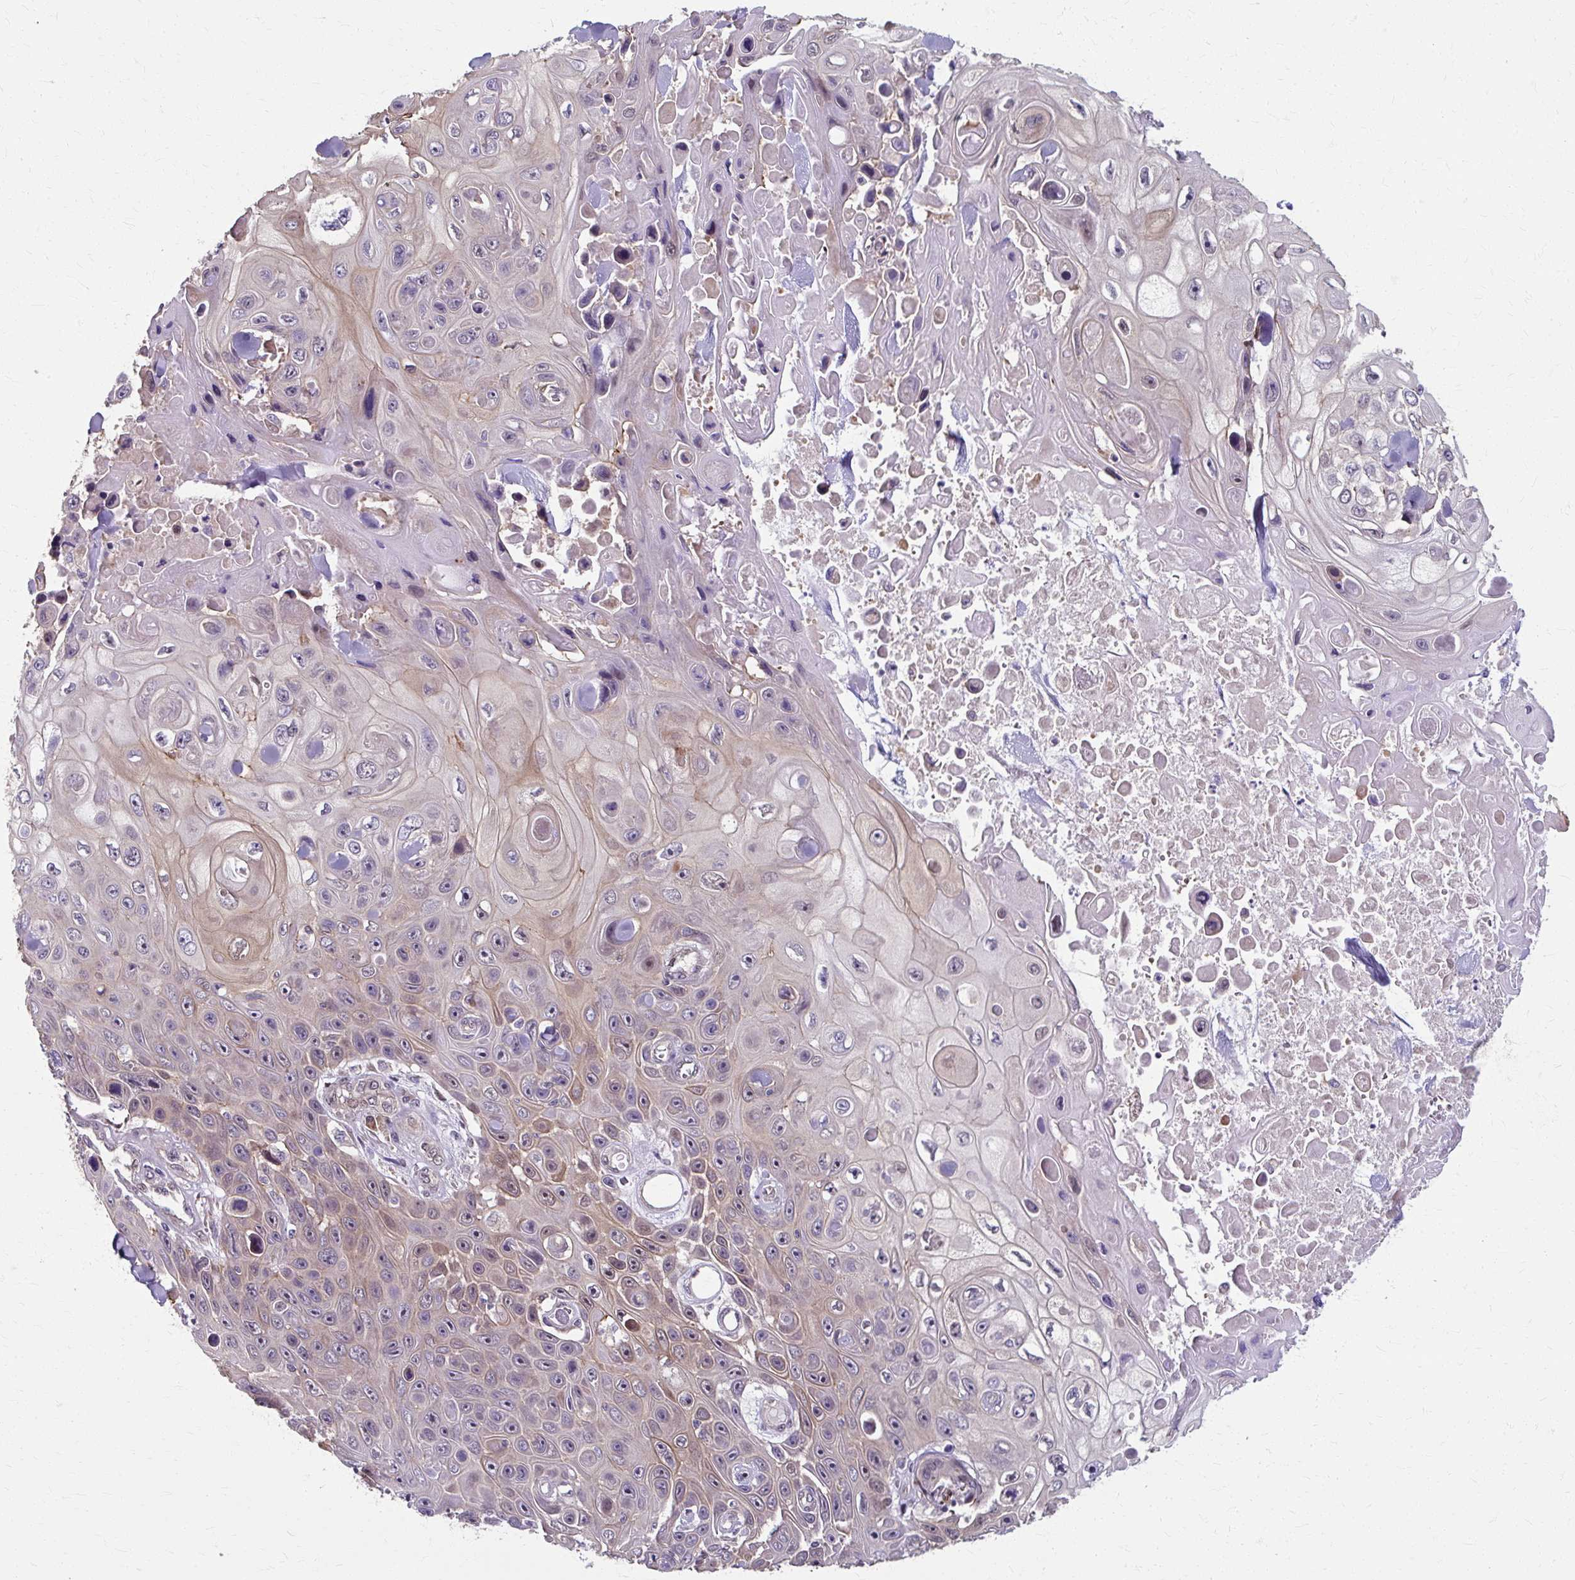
{"staining": {"intensity": "weak", "quantity": "<25%", "location": "cytoplasmic/membranous,nuclear"}, "tissue": "skin cancer", "cell_type": "Tumor cells", "image_type": "cancer", "snomed": [{"axis": "morphology", "description": "Squamous cell carcinoma, NOS"}, {"axis": "topography", "description": "Skin"}], "caption": "The image exhibits no staining of tumor cells in skin cancer (squamous cell carcinoma).", "gene": "ZNF555", "patient": {"sex": "male", "age": 82}}